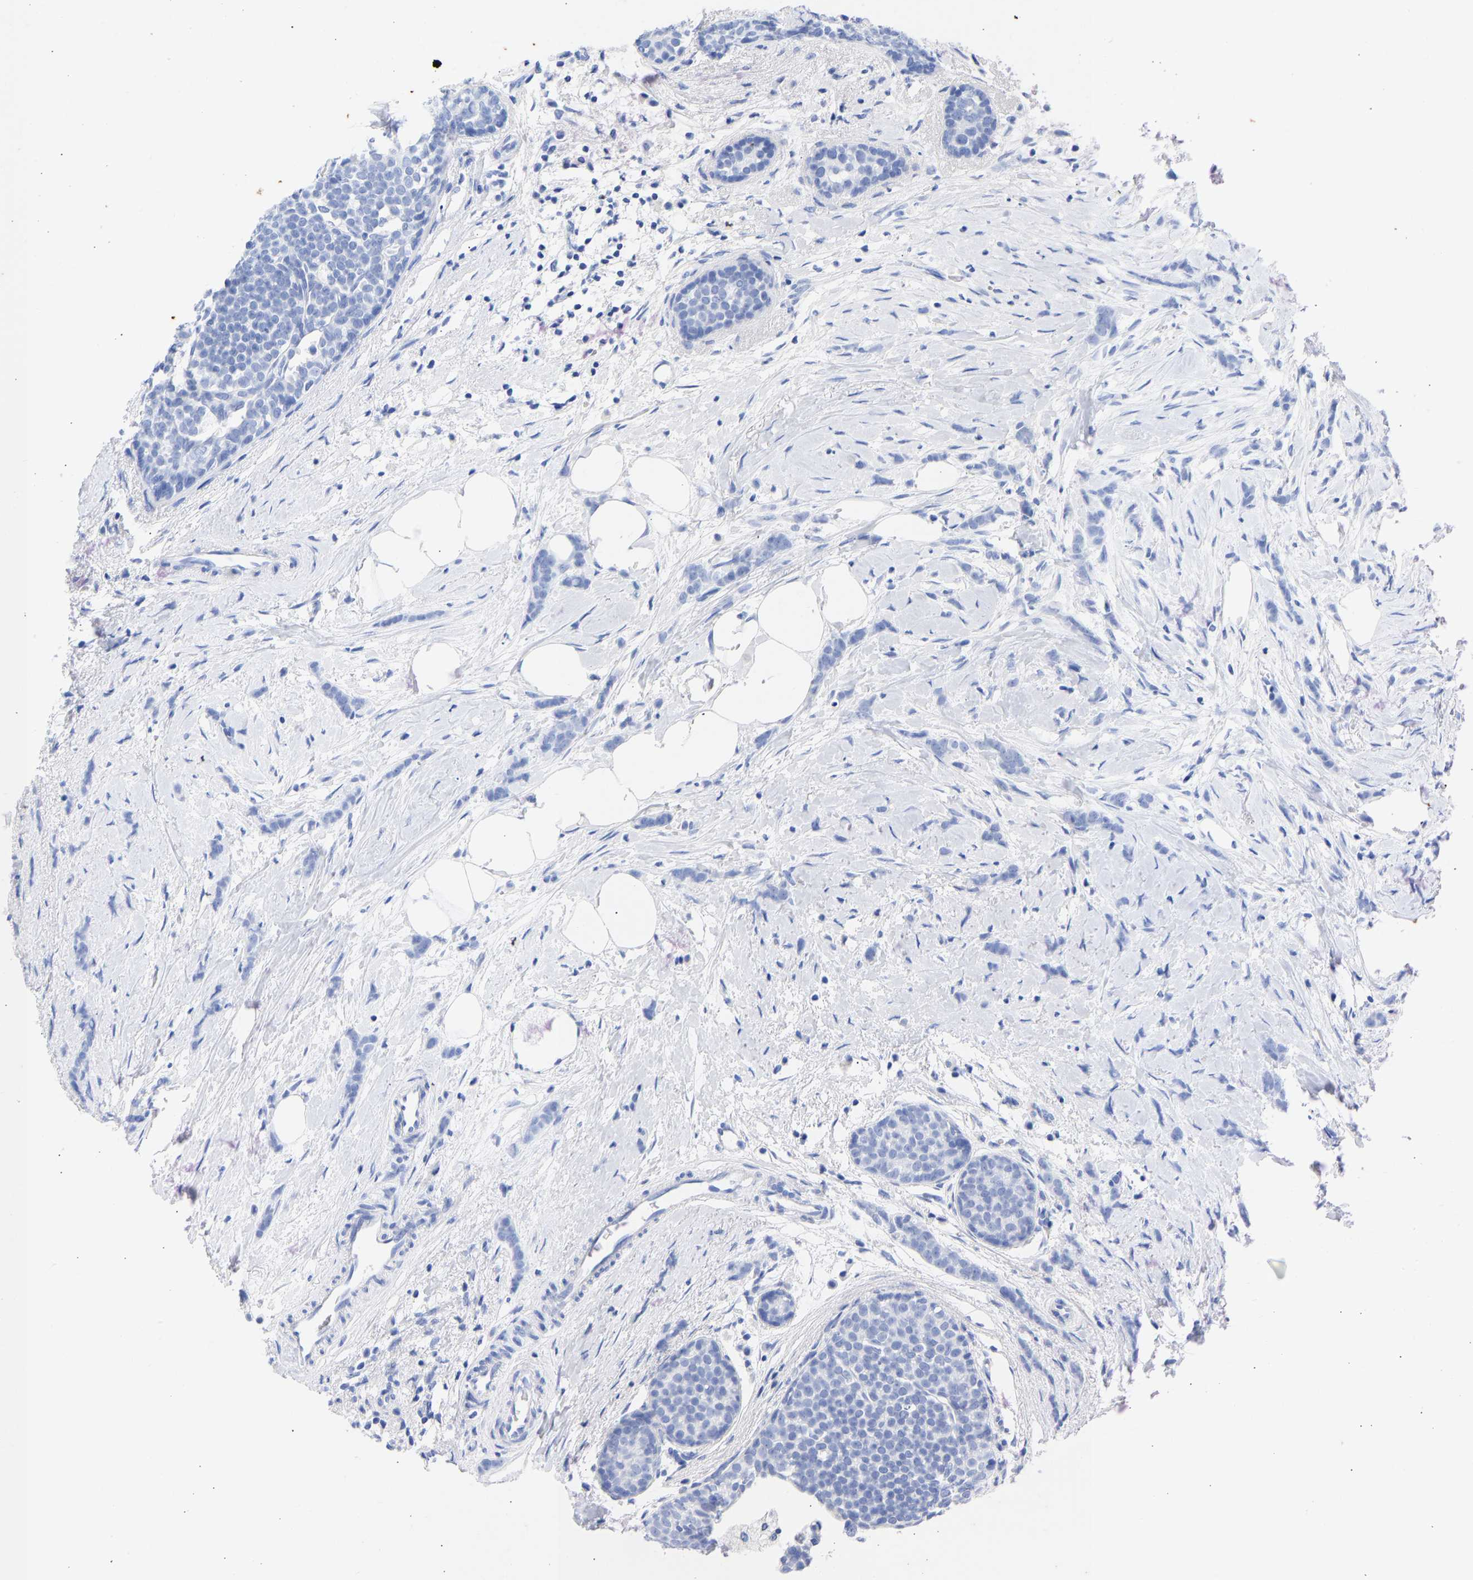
{"staining": {"intensity": "negative", "quantity": "none", "location": "none"}, "tissue": "breast cancer", "cell_type": "Tumor cells", "image_type": "cancer", "snomed": [{"axis": "morphology", "description": "Lobular carcinoma, in situ"}, {"axis": "morphology", "description": "Lobular carcinoma"}, {"axis": "topography", "description": "Breast"}], "caption": "Breast cancer was stained to show a protein in brown. There is no significant positivity in tumor cells.", "gene": "KRT1", "patient": {"sex": "female", "age": 41}}